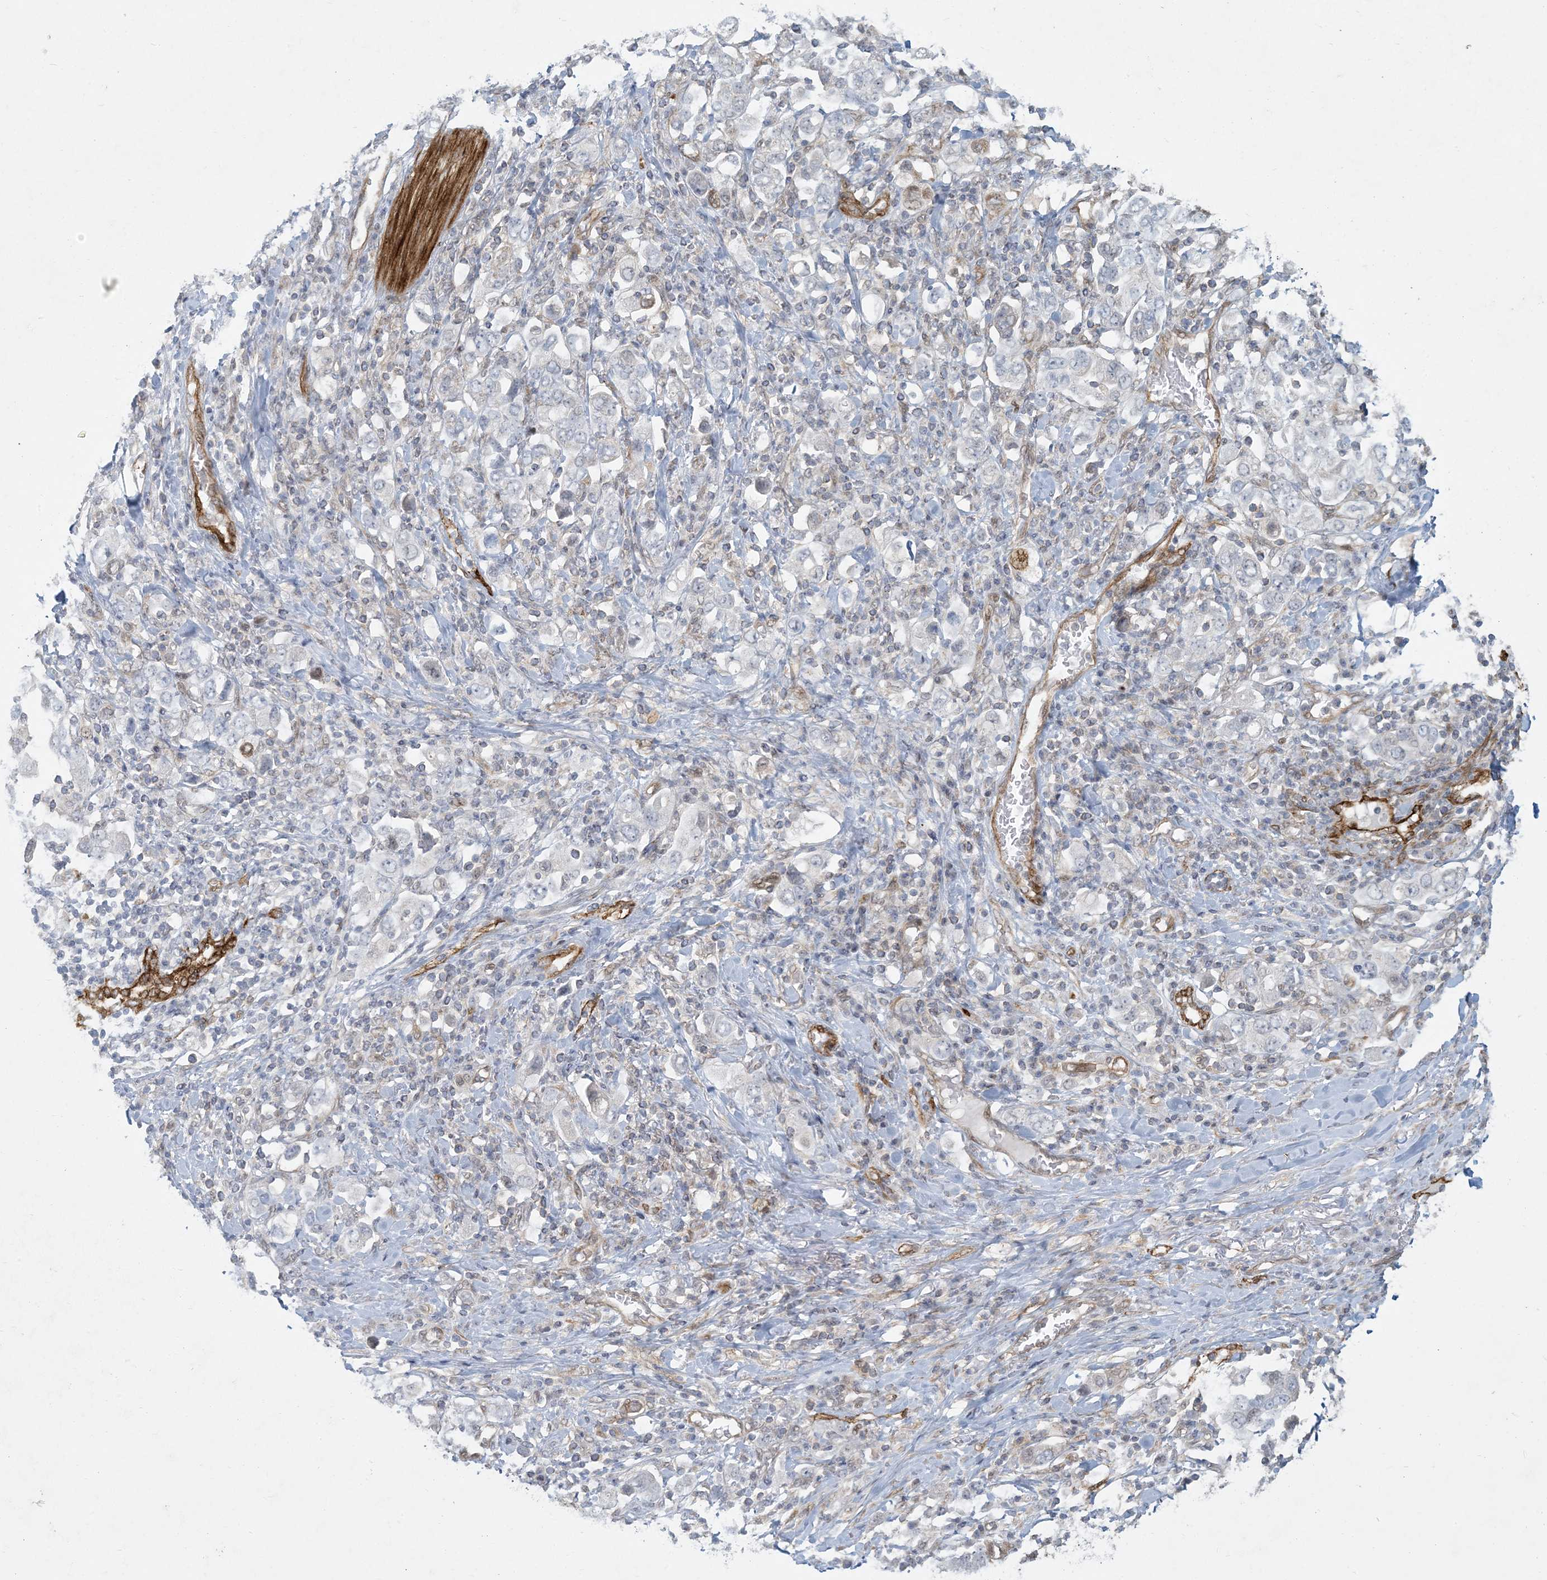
{"staining": {"intensity": "negative", "quantity": "none", "location": "none"}, "tissue": "stomach cancer", "cell_type": "Tumor cells", "image_type": "cancer", "snomed": [{"axis": "morphology", "description": "Adenocarcinoma, NOS"}, {"axis": "topography", "description": "Stomach, upper"}], "caption": "A micrograph of human adenocarcinoma (stomach) is negative for staining in tumor cells.", "gene": "BCORL1", "patient": {"sex": "male", "age": 62}}